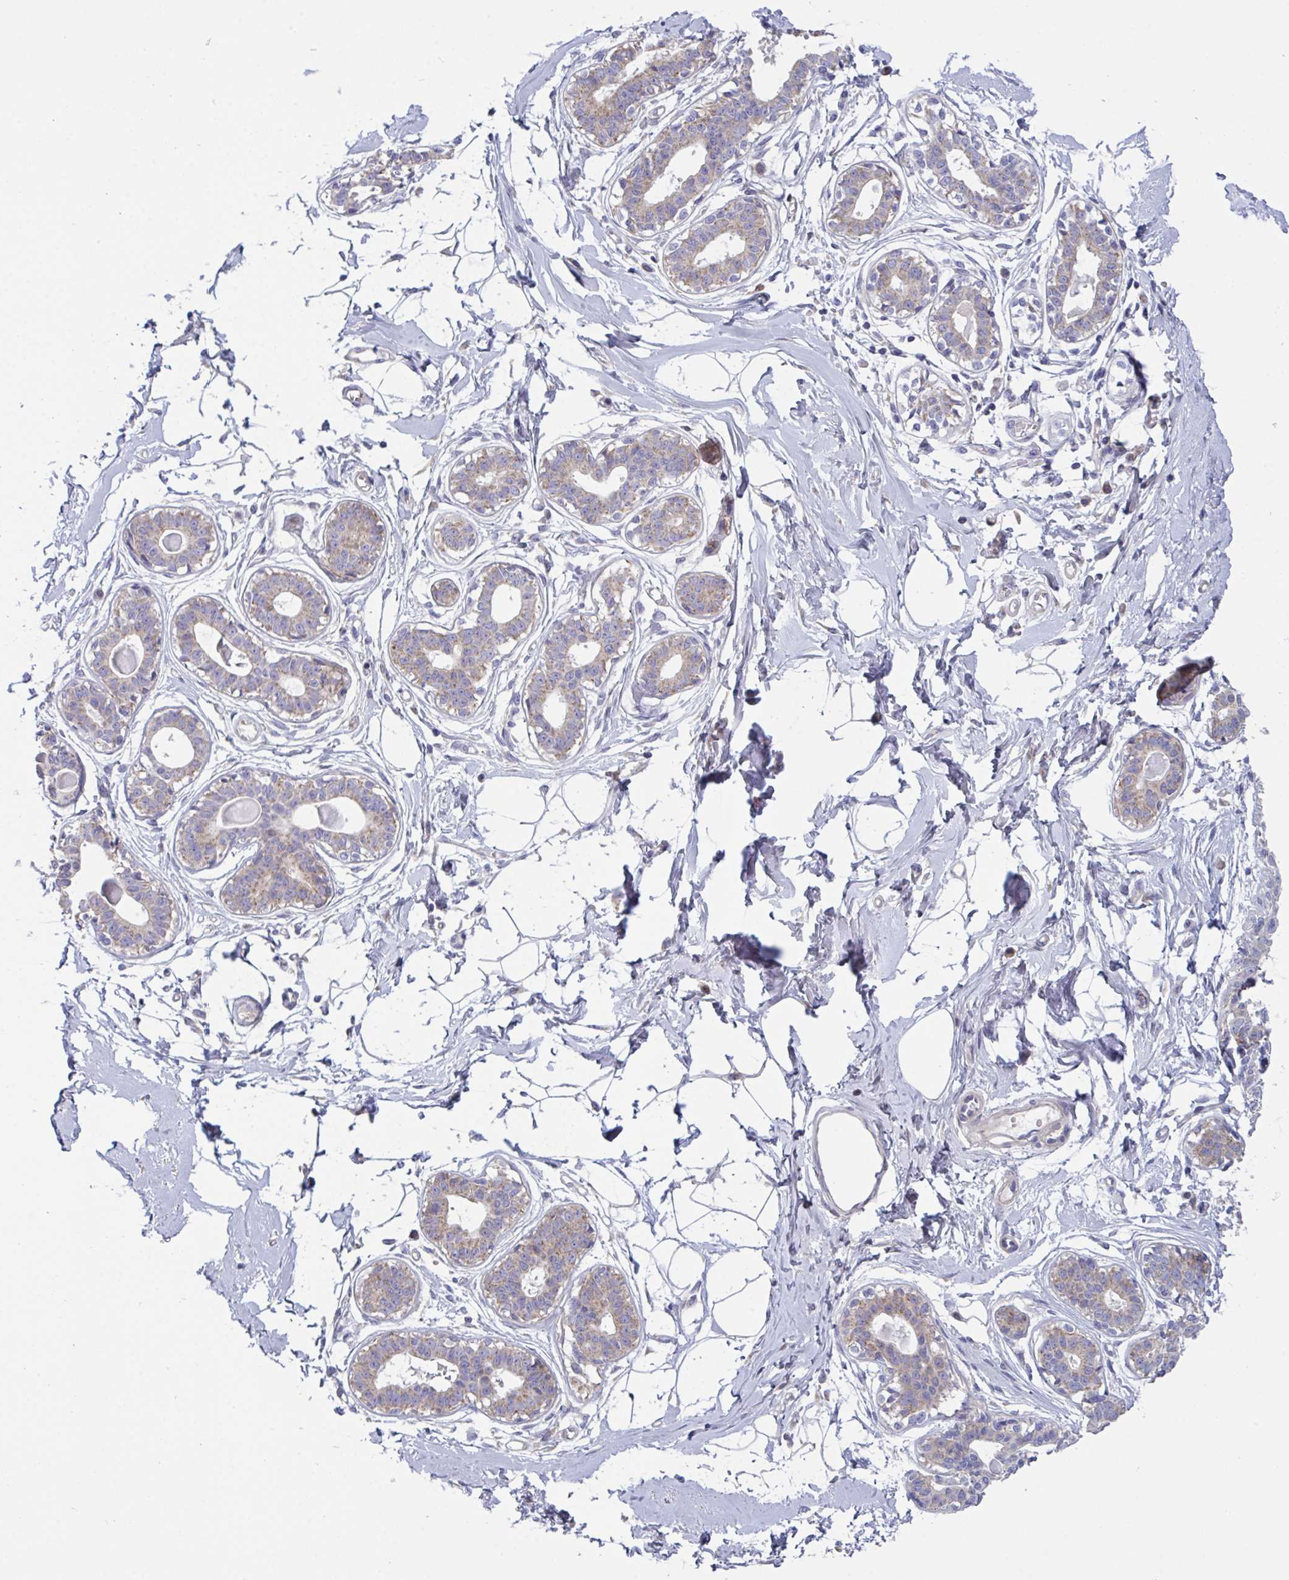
{"staining": {"intensity": "negative", "quantity": "none", "location": "none"}, "tissue": "breast", "cell_type": "Adipocytes", "image_type": "normal", "snomed": [{"axis": "morphology", "description": "Normal tissue, NOS"}, {"axis": "topography", "description": "Breast"}], "caption": "DAB (3,3'-diaminobenzidine) immunohistochemical staining of unremarkable human breast displays no significant staining in adipocytes.", "gene": "MRPS2", "patient": {"sex": "female", "age": 45}}